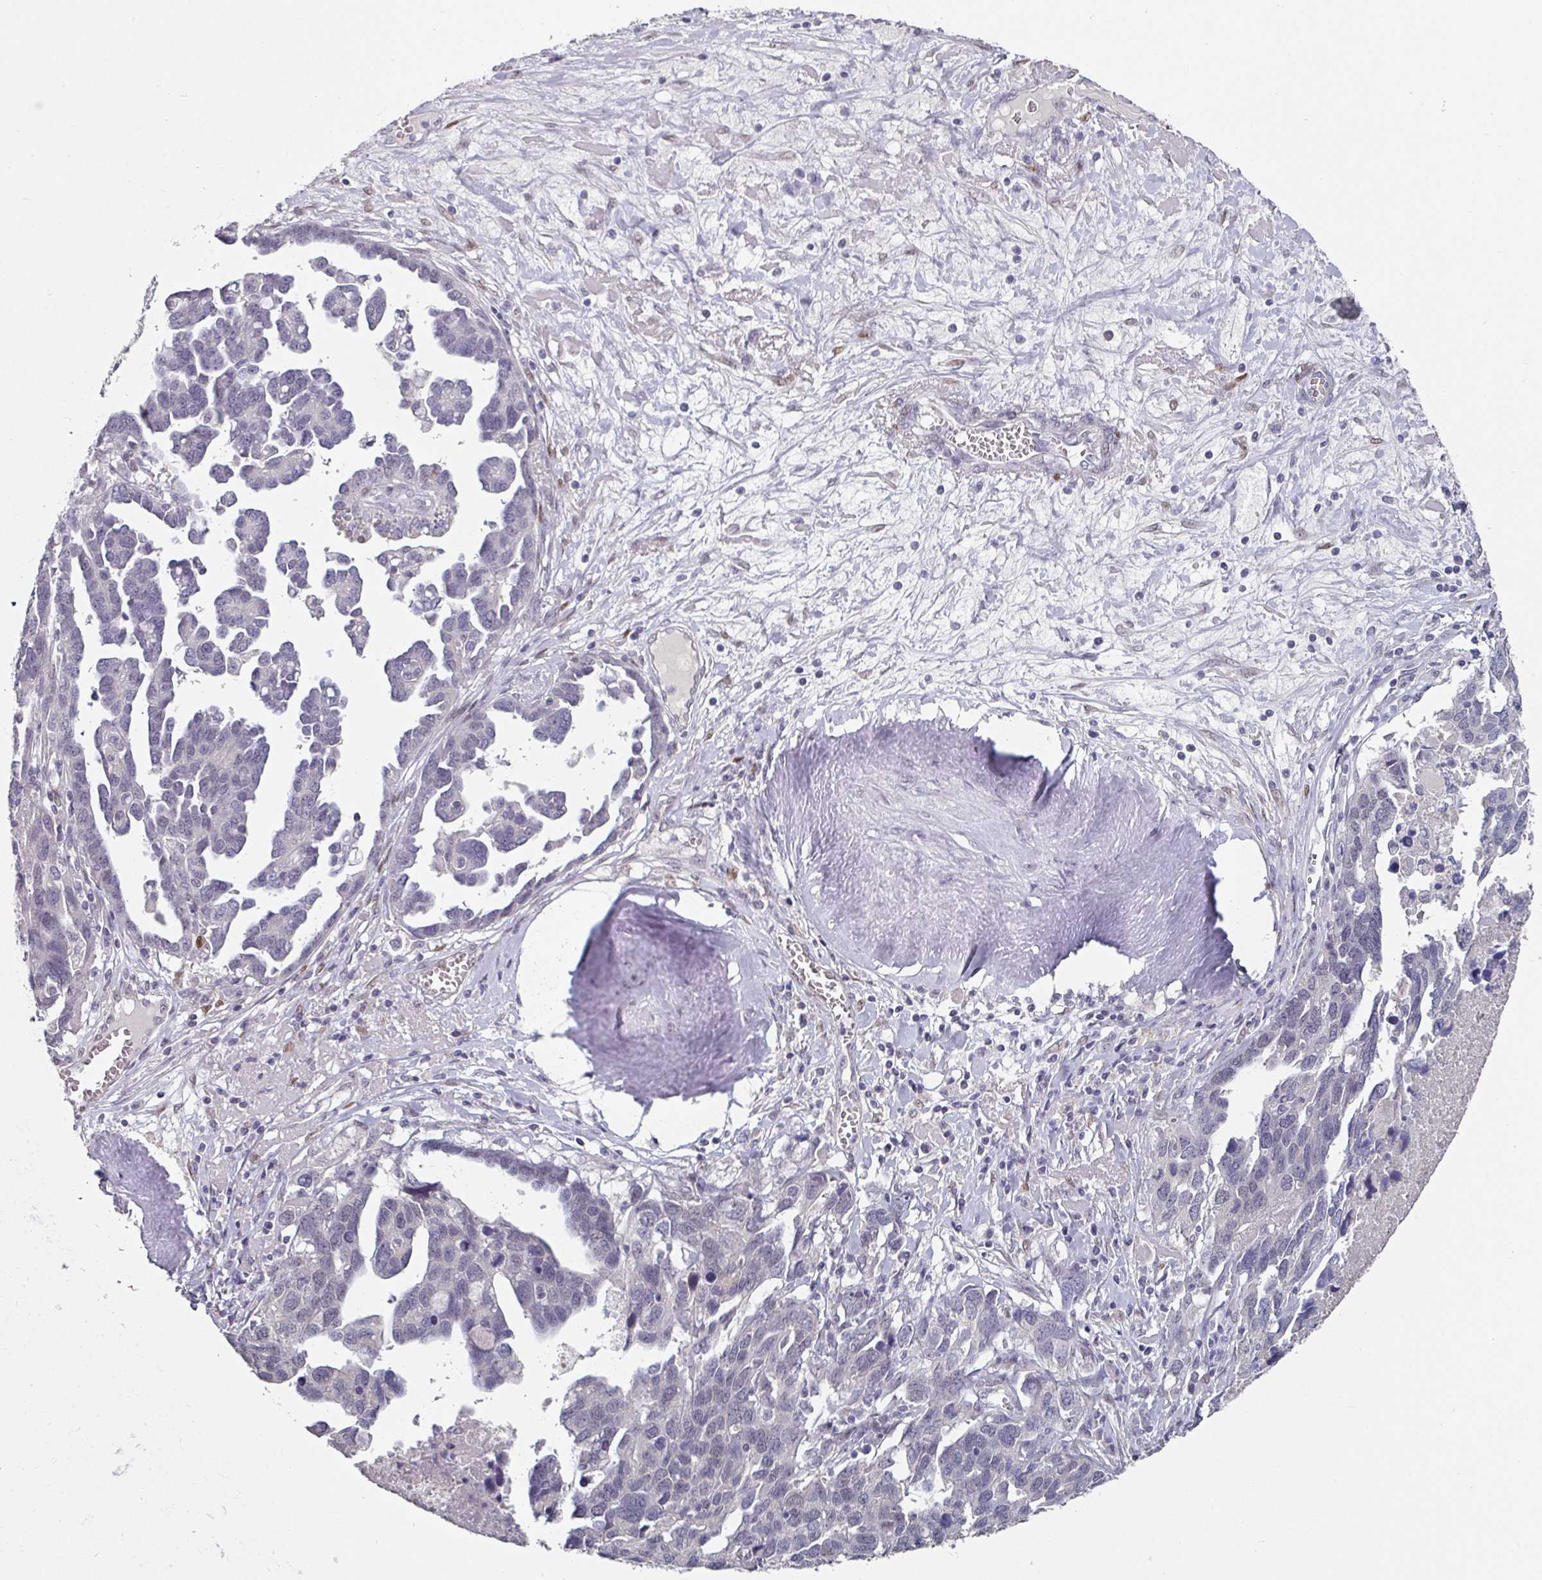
{"staining": {"intensity": "weak", "quantity": "<25%", "location": "nuclear"}, "tissue": "ovarian cancer", "cell_type": "Tumor cells", "image_type": "cancer", "snomed": [{"axis": "morphology", "description": "Cystadenocarcinoma, serous, NOS"}, {"axis": "topography", "description": "Ovary"}], "caption": "IHC of ovarian serous cystadenocarcinoma reveals no positivity in tumor cells. (DAB immunohistochemistry (IHC), high magnification).", "gene": "ELK1", "patient": {"sex": "female", "age": 54}}